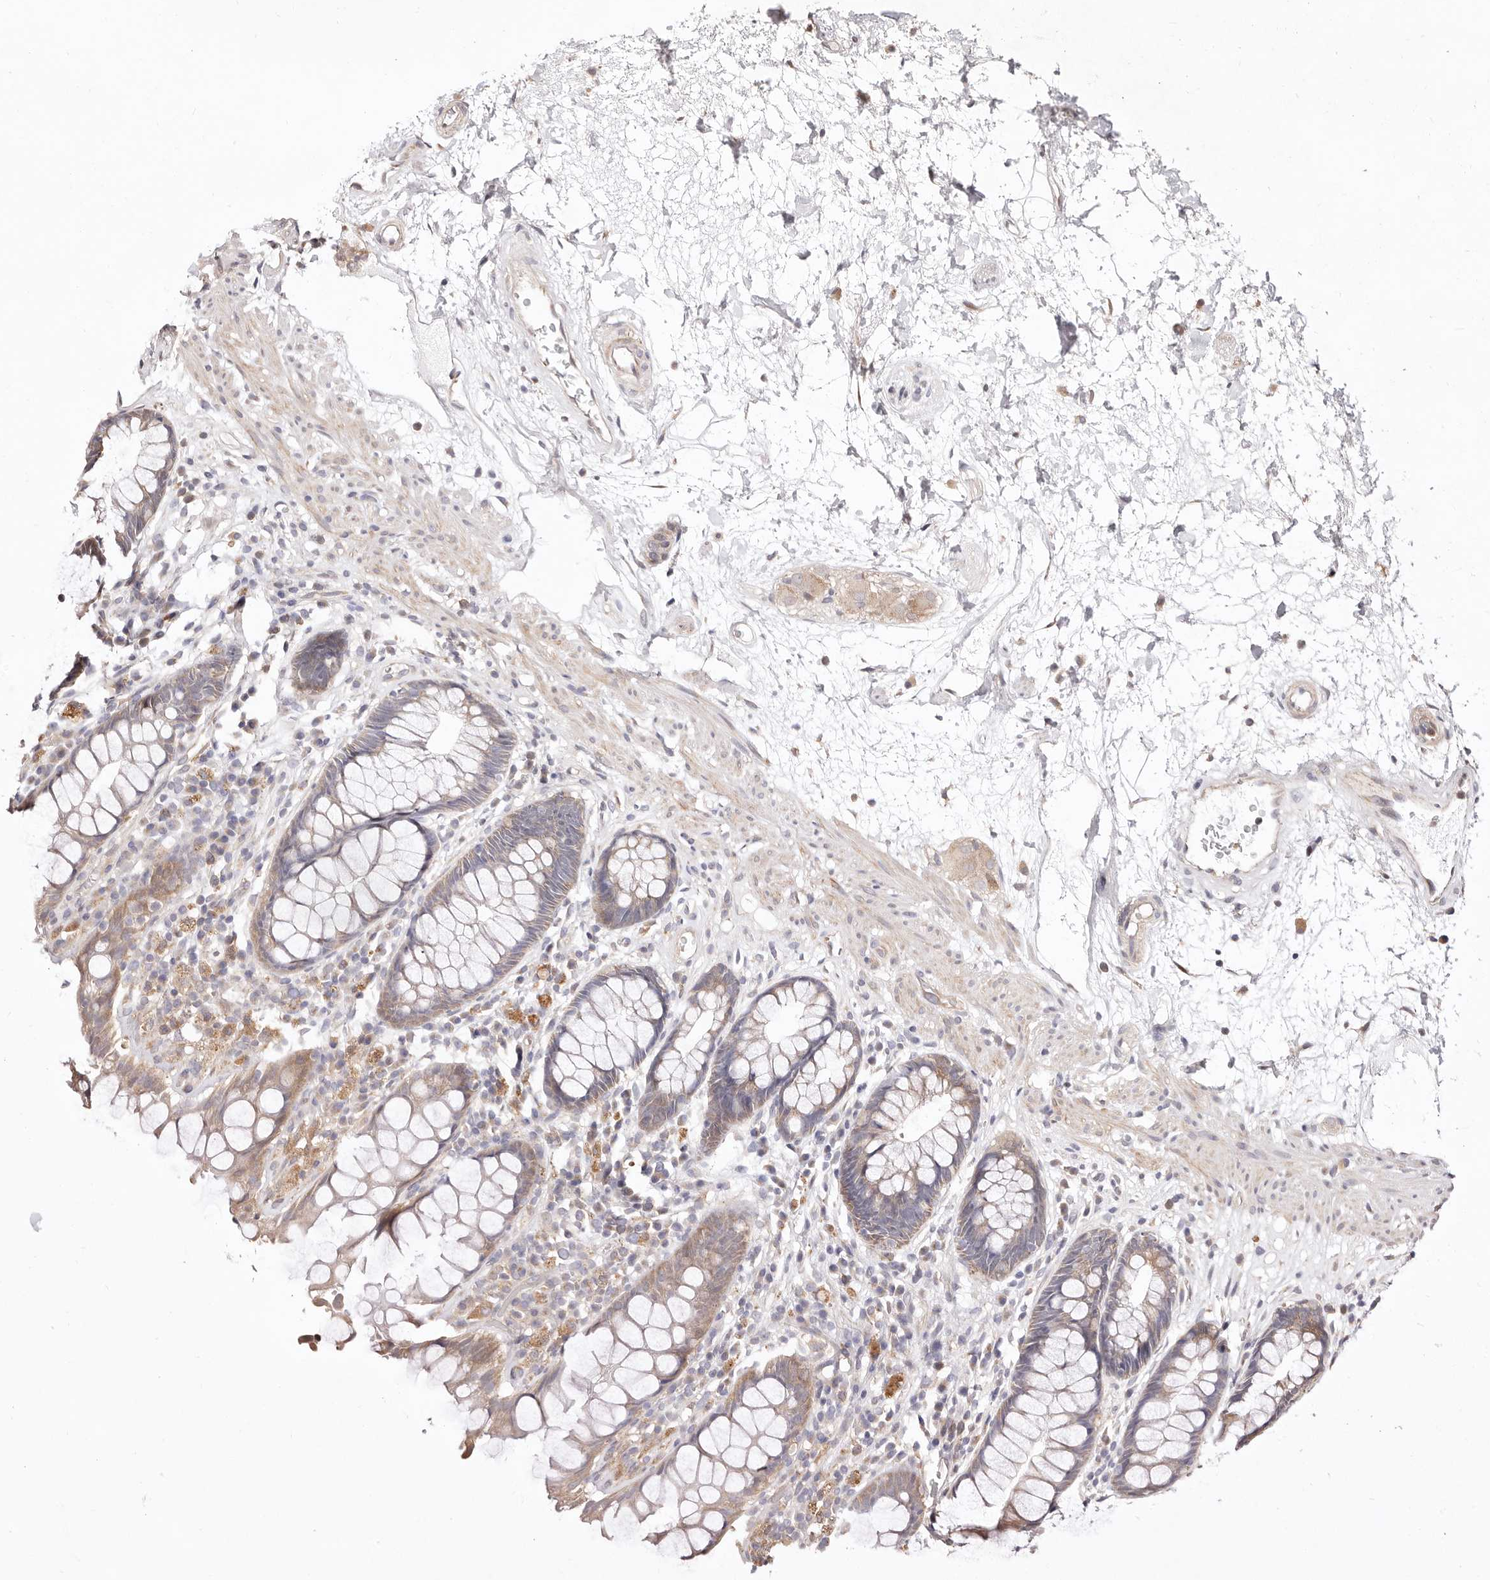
{"staining": {"intensity": "moderate", "quantity": ">75%", "location": "cytoplasmic/membranous"}, "tissue": "rectum", "cell_type": "Glandular cells", "image_type": "normal", "snomed": [{"axis": "morphology", "description": "Normal tissue, NOS"}, {"axis": "topography", "description": "Rectum"}], "caption": "Immunohistochemical staining of unremarkable rectum reveals moderate cytoplasmic/membranous protein expression in approximately >75% of glandular cells.", "gene": "MAPK1", "patient": {"sex": "male", "age": 64}}